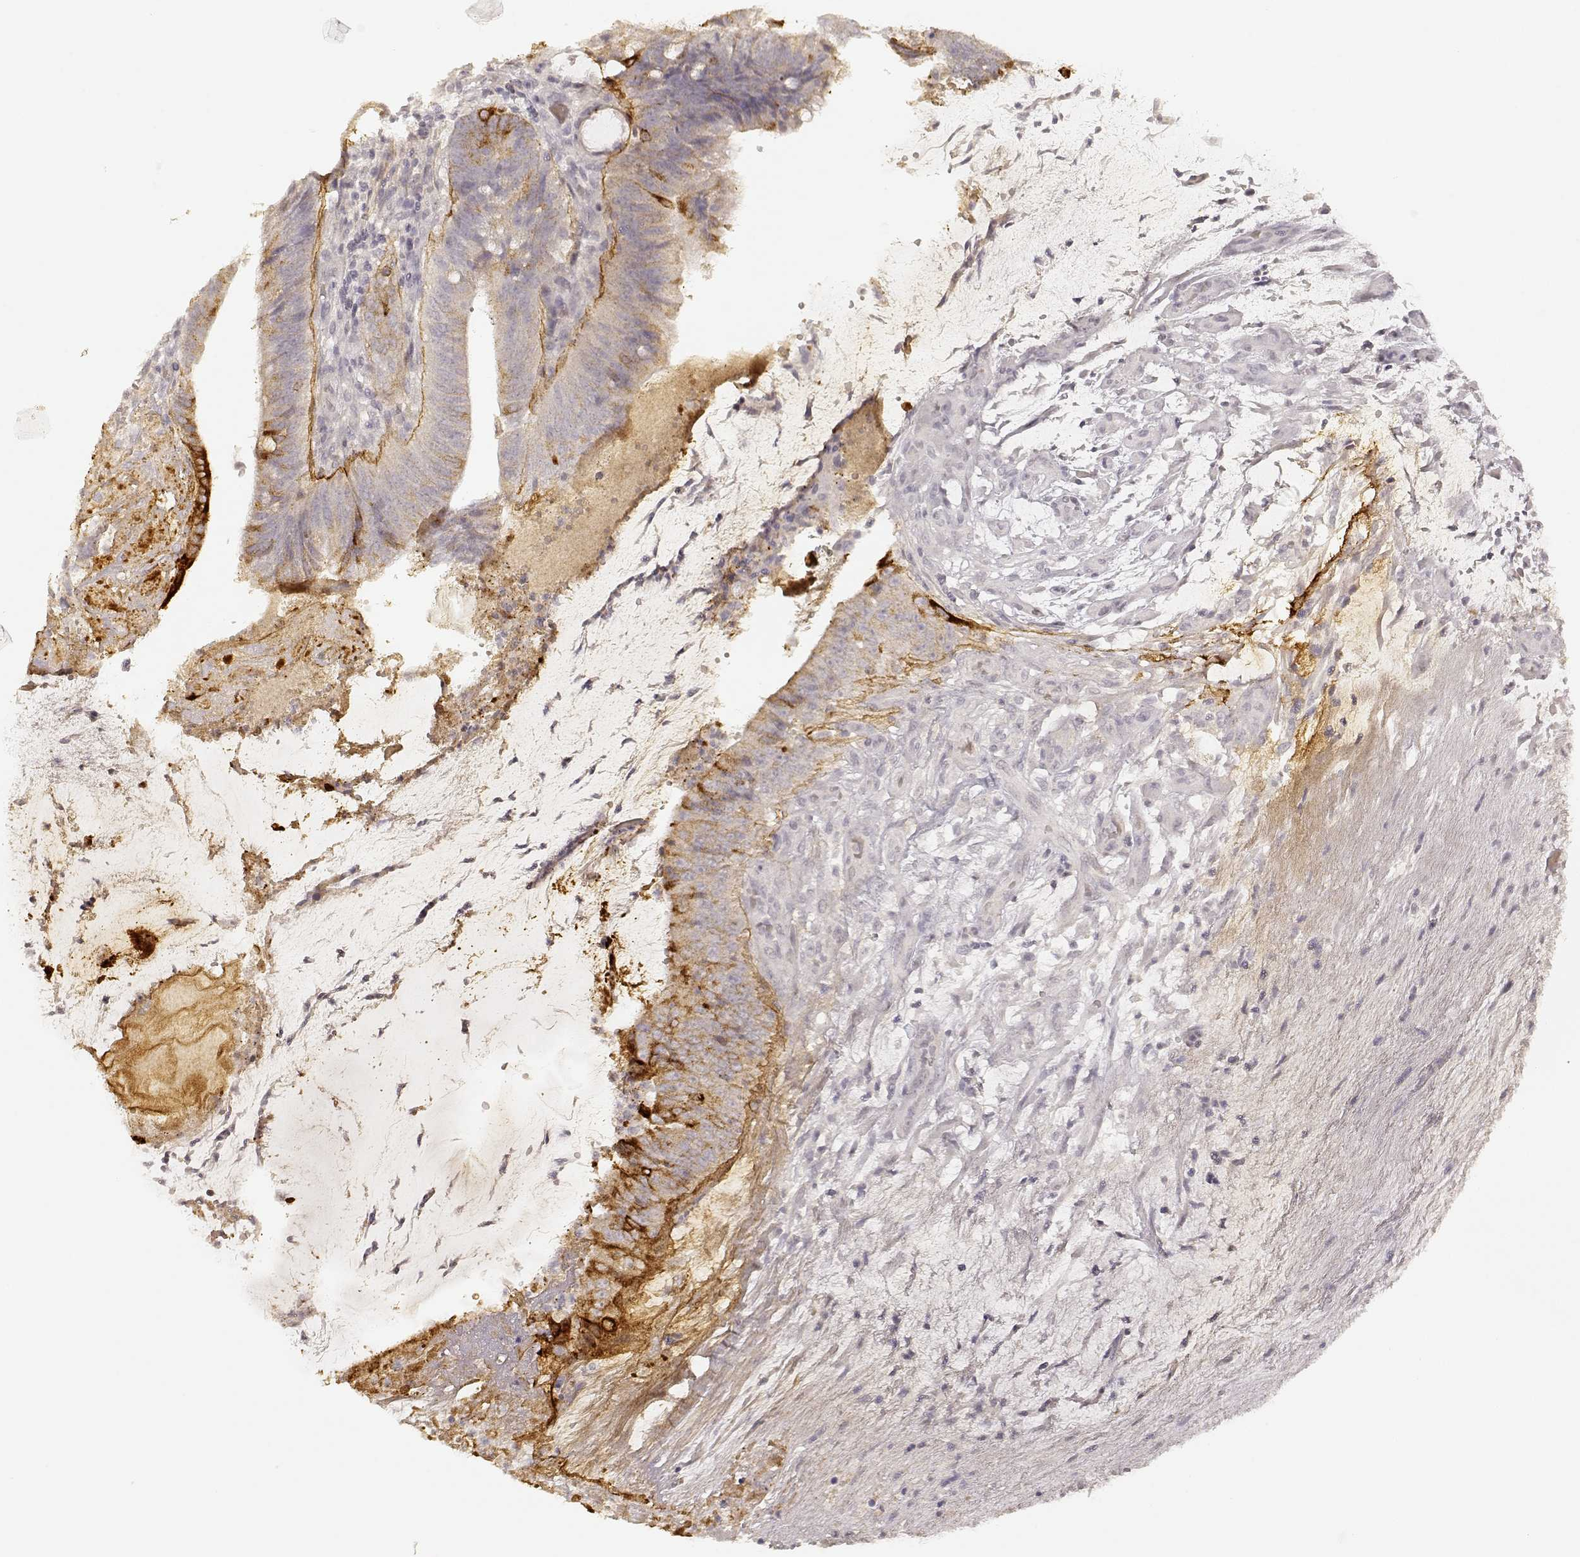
{"staining": {"intensity": "moderate", "quantity": "<25%", "location": "cytoplasmic/membranous"}, "tissue": "colorectal cancer", "cell_type": "Tumor cells", "image_type": "cancer", "snomed": [{"axis": "morphology", "description": "Adenocarcinoma, NOS"}, {"axis": "topography", "description": "Colon"}], "caption": "Immunohistochemical staining of human adenocarcinoma (colorectal) exhibits moderate cytoplasmic/membranous protein expression in about <25% of tumor cells. (IHC, brightfield microscopy, high magnification).", "gene": "LAMC2", "patient": {"sex": "female", "age": 43}}